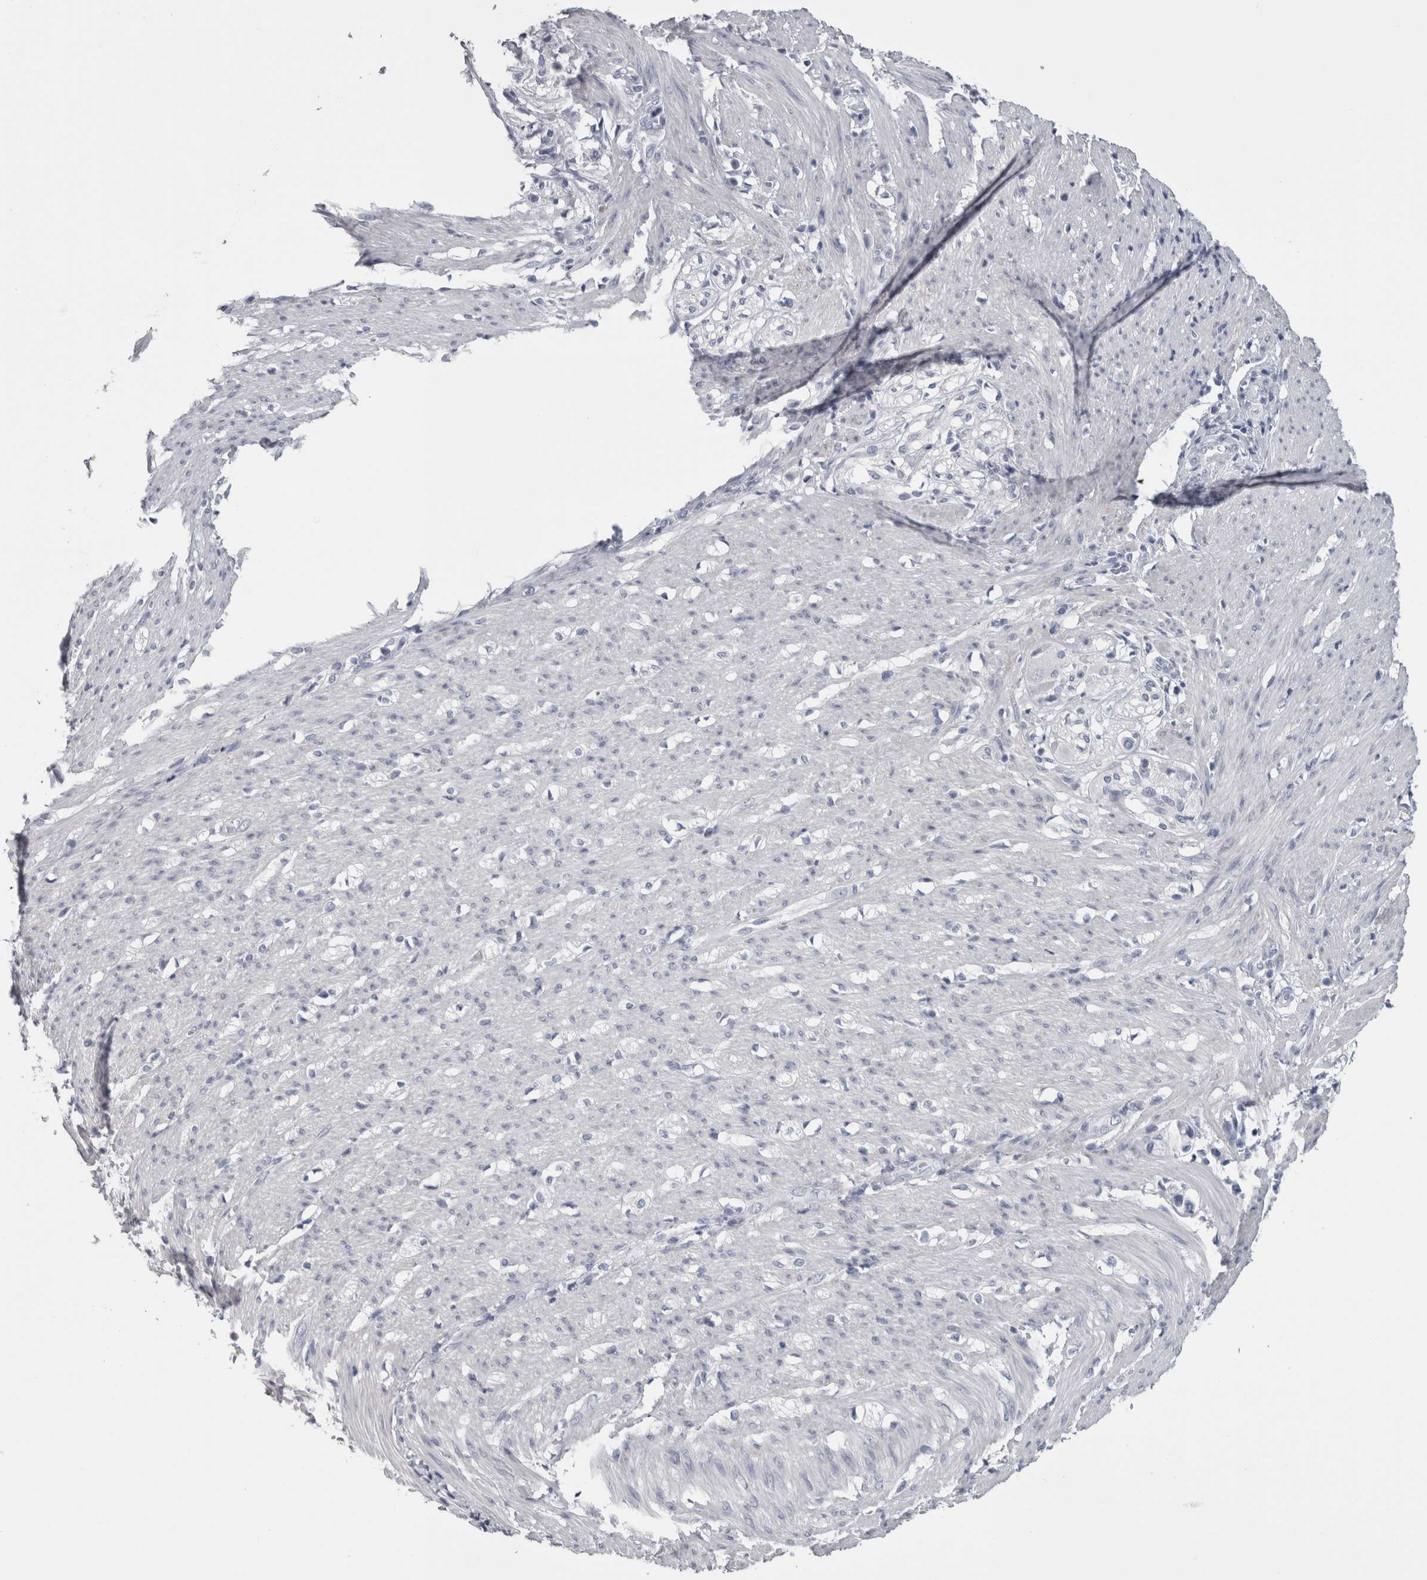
{"staining": {"intensity": "negative", "quantity": "none", "location": "none"}, "tissue": "smooth muscle", "cell_type": "Smooth muscle cells", "image_type": "normal", "snomed": [{"axis": "morphology", "description": "Normal tissue, NOS"}, {"axis": "morphology", "description": "Adenocarcinoma, NOS"}, {"axis": "topography", "description": "Colon"}, {"axis": "topography", "description": "Peripheral nerve tissue"}], "caption": "The immunohistochemistry photomicrograph has no significant positivity in smooth muscle cells of smooth muscle. Nuclei are stained in blue.", "gene": "MSMB", "patient": {"sex": "male", "age": 14}}